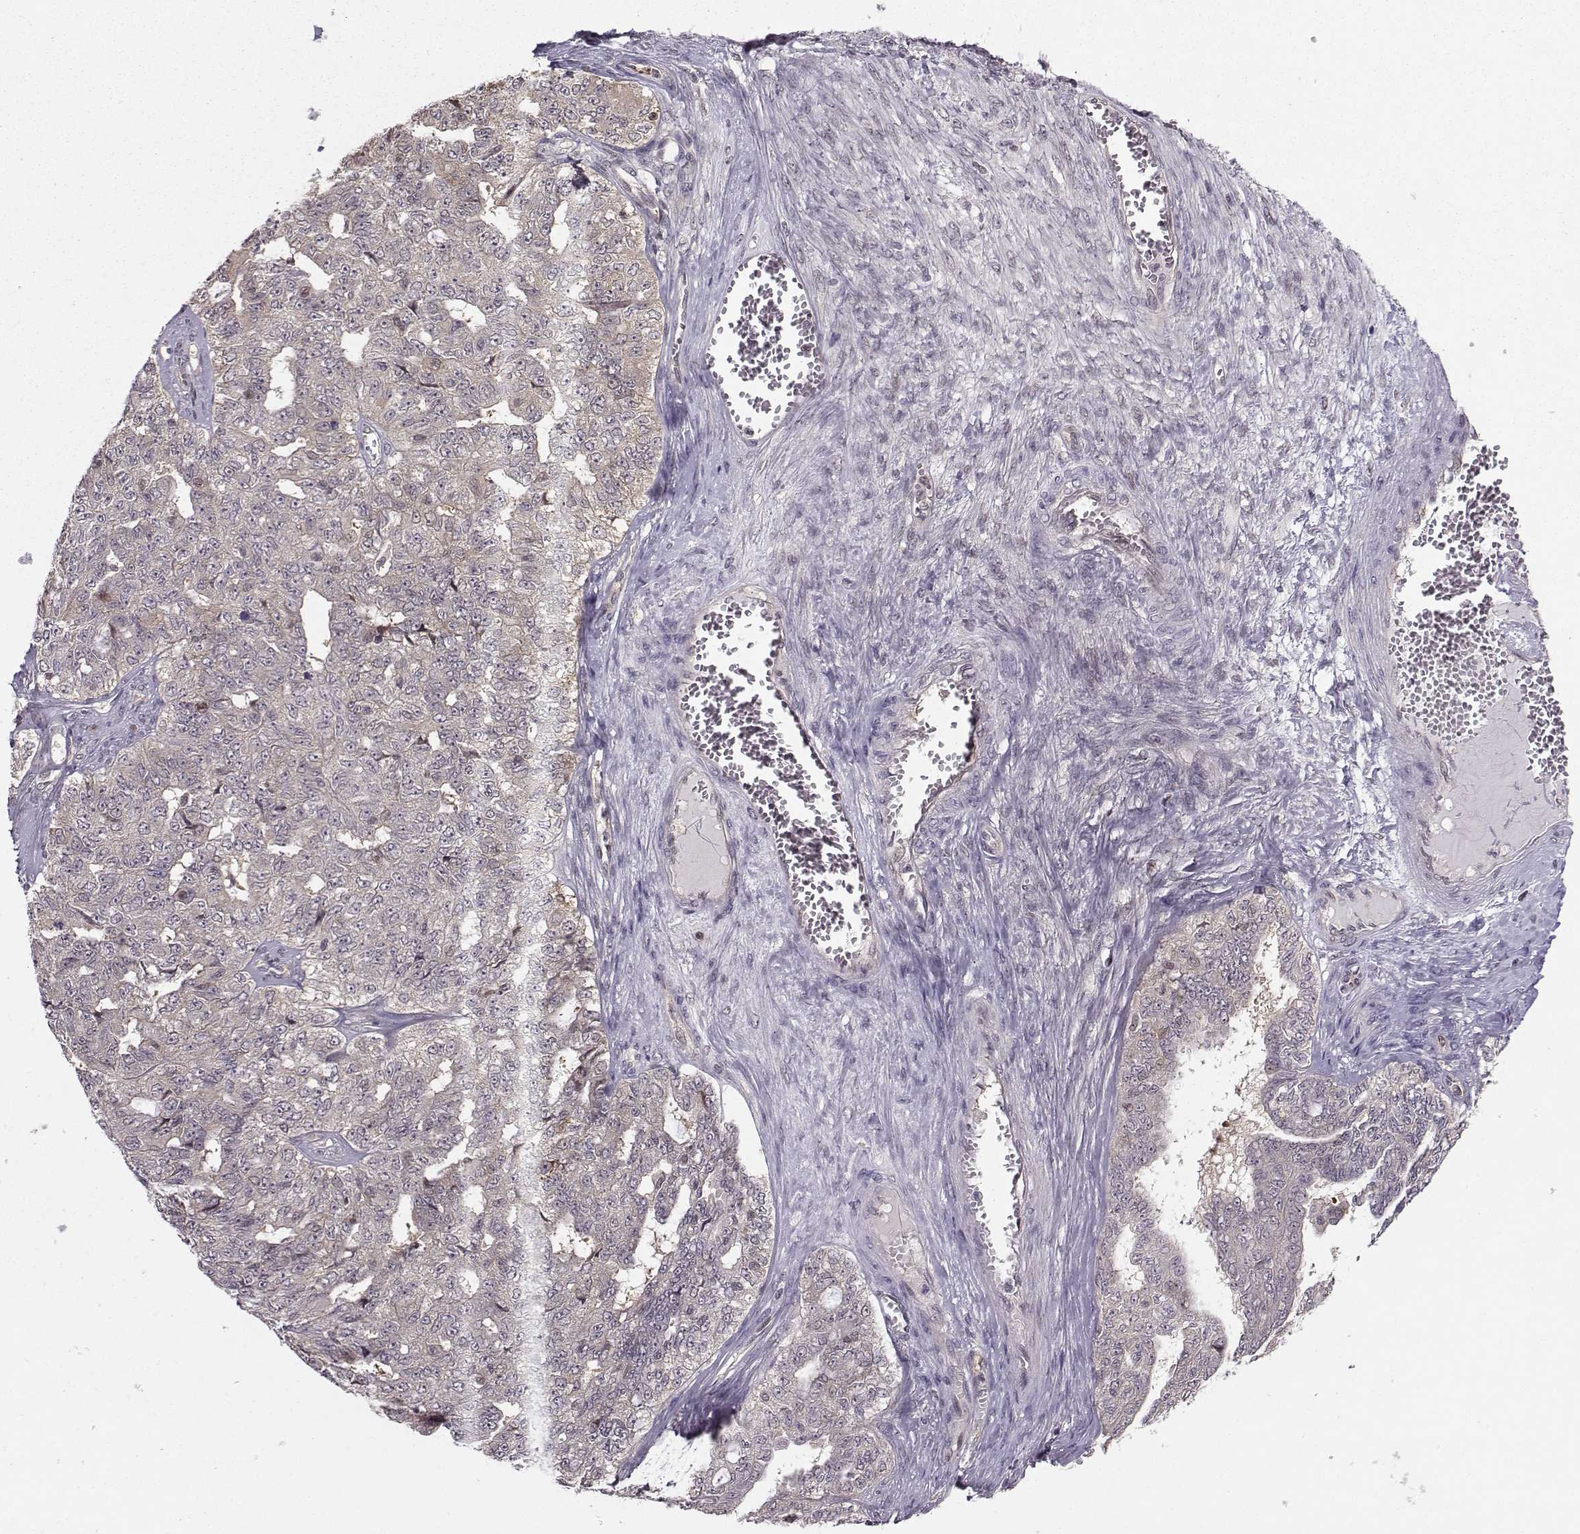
{"staining": {"intensity": "negative", "quantity": "none", "location": "none"}, "tissue": "ovarian cancer", "cell_type": "Tumor cells", "image_type": "cancer", "snomed": [{"axis": "morphology", "description": "Cystadenocarcinoma, serous, NOS"}, {"axis": "topography", "description": "Ovary"}], "caption": "The image shows no staining of tumor cells in ovarian cancer (serous cystadenocarcinoma). (DAB (3,3'-diaminobenzidine) immunohistochemistry (IHC), high magnification).", "gene": "PKP2", "patient": {"sex": "female", "age": 71}}